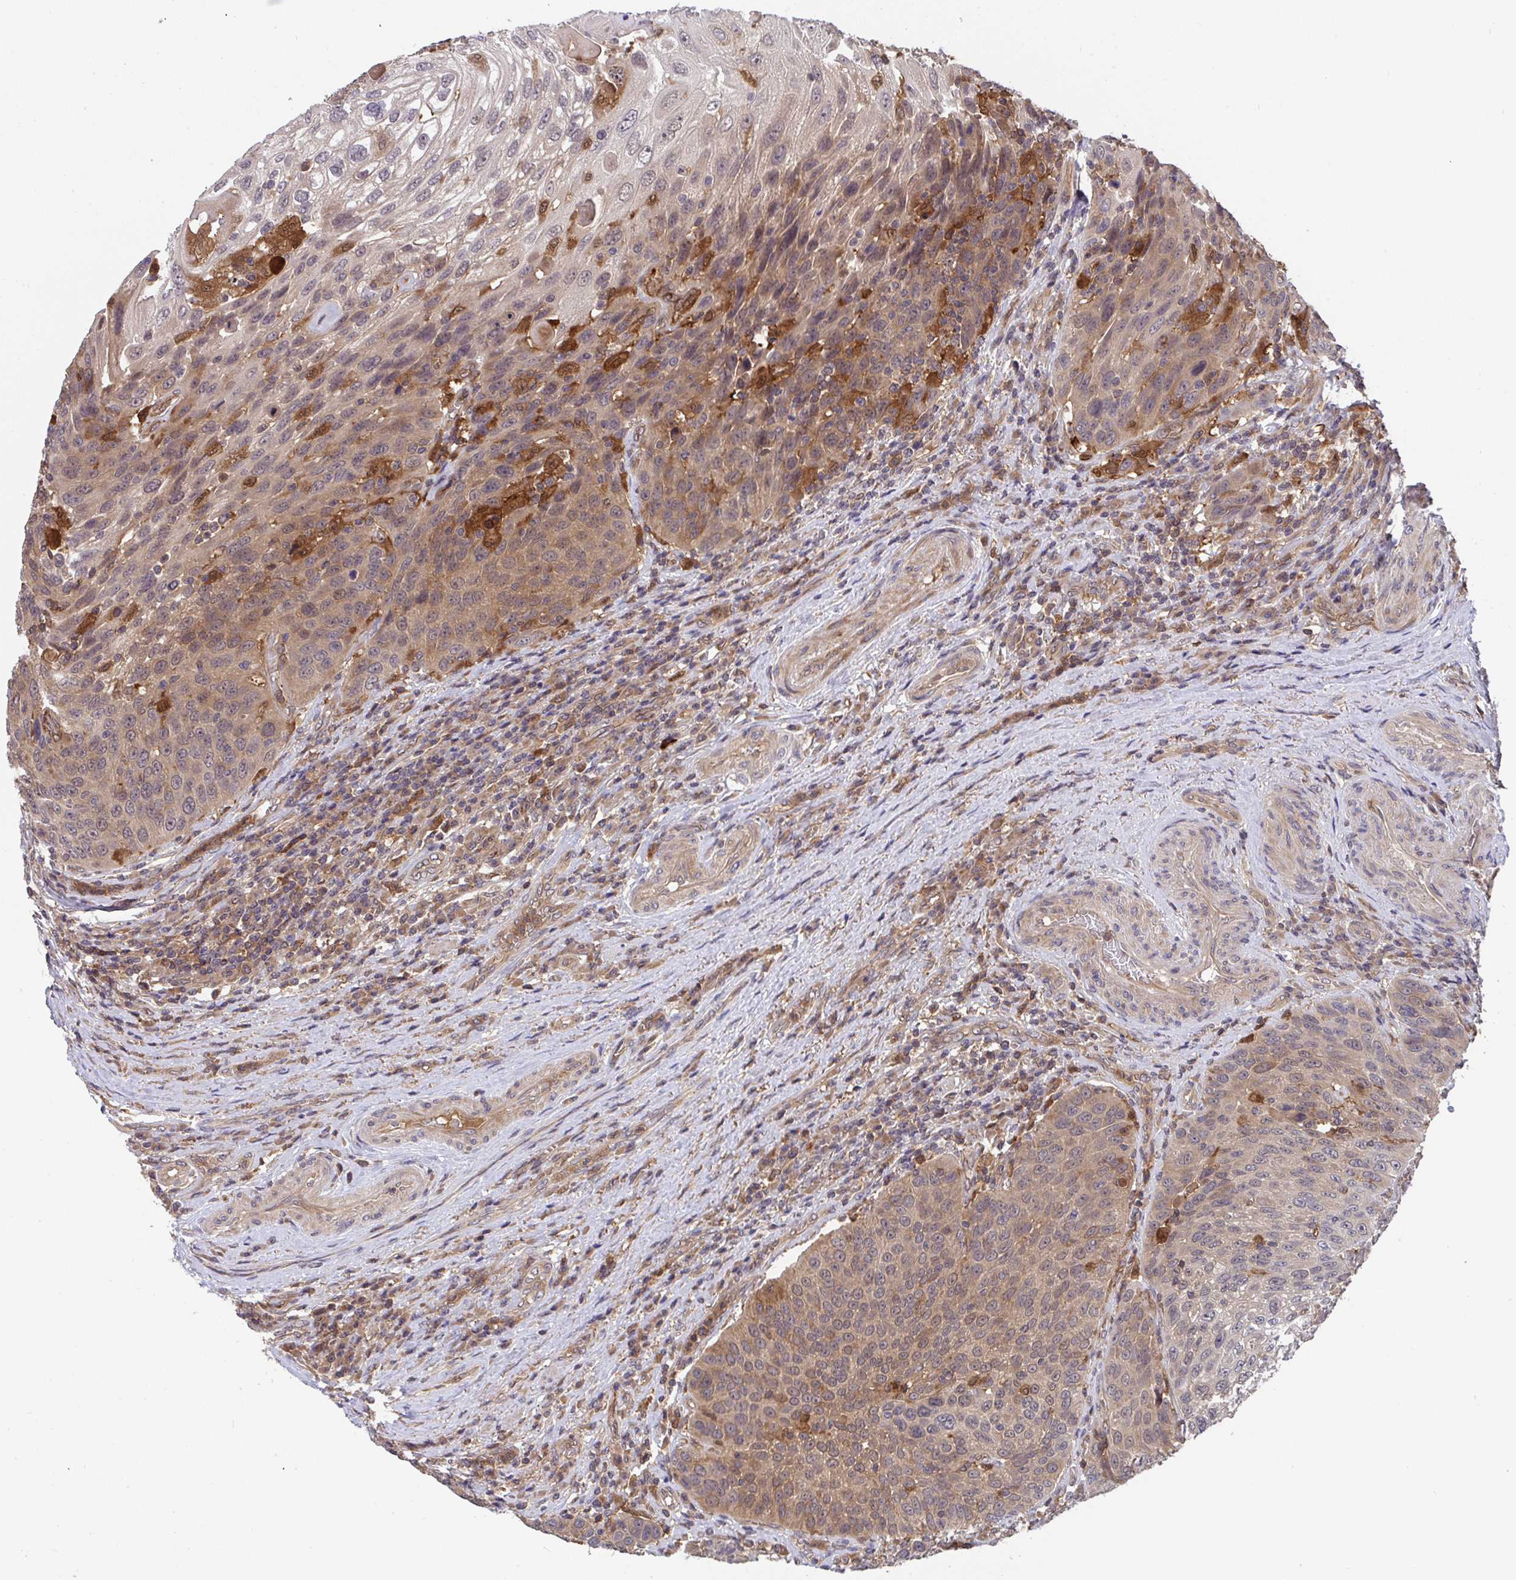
{"staining": {"intensity": "weak", "quantity": "25%-75%", "location": "cytoplasmic/membranous,nuclear"}, "tissue": "urothelial cancer", "cell_type": "Tumor cells", "image_type": "cancer", "snomed": [{"axis": "morphology", "description": "Urothelial carcinoma, High grade"}, {"axis": "topography", "description": "Urinary bladder"}], "caption": "Protein analysis of urothelial cancer tissue reveals weak cytoplasmic/membranous and nuclear expression in about 25%-75% of tumor cells.", "gene": "TIGAR", "patient": {"sex": "female", "age": 70}}